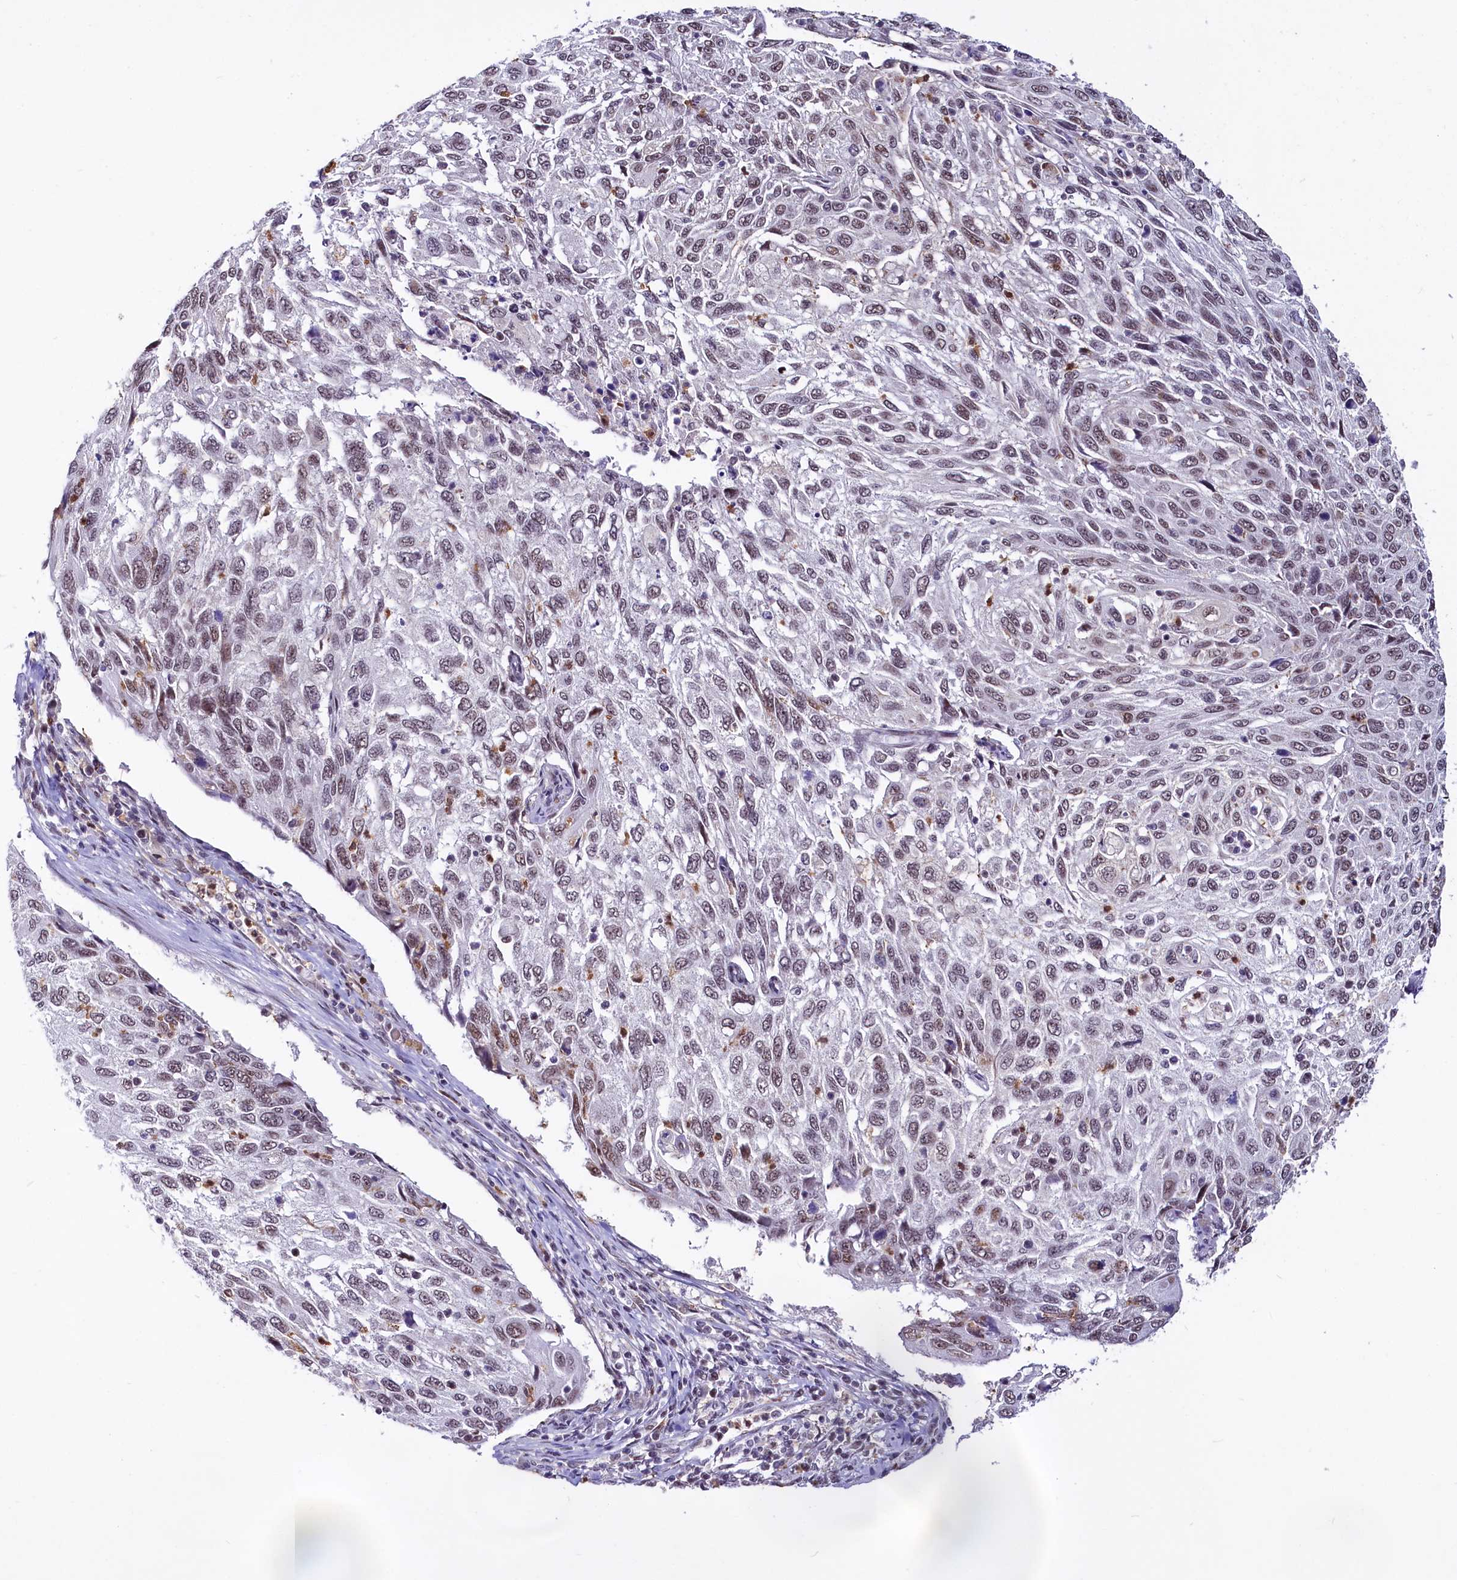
{"staining": {"intensity": "weak", "quantity": "<25%", "location": "nuclear"}, "tissue": "cervical cancer", "cell_type": "Tumor cells", "image_type": "cancer", "snomed": [{"axis": "morphology", "description": "Squamous cell carcinoma, NOS"}, {"axis": "topography", "description": "Cervix"}], "caption": "Immunohistochemistry (IHC) photomicrograph of neoplastic tissue: cervical cancer stained with DAB (3,3'-diaminobenzidine) reveals no significant protein expression in tumor cells.", "gene": "SCAF11", "patient": {"sex": "female", "age": 70}}